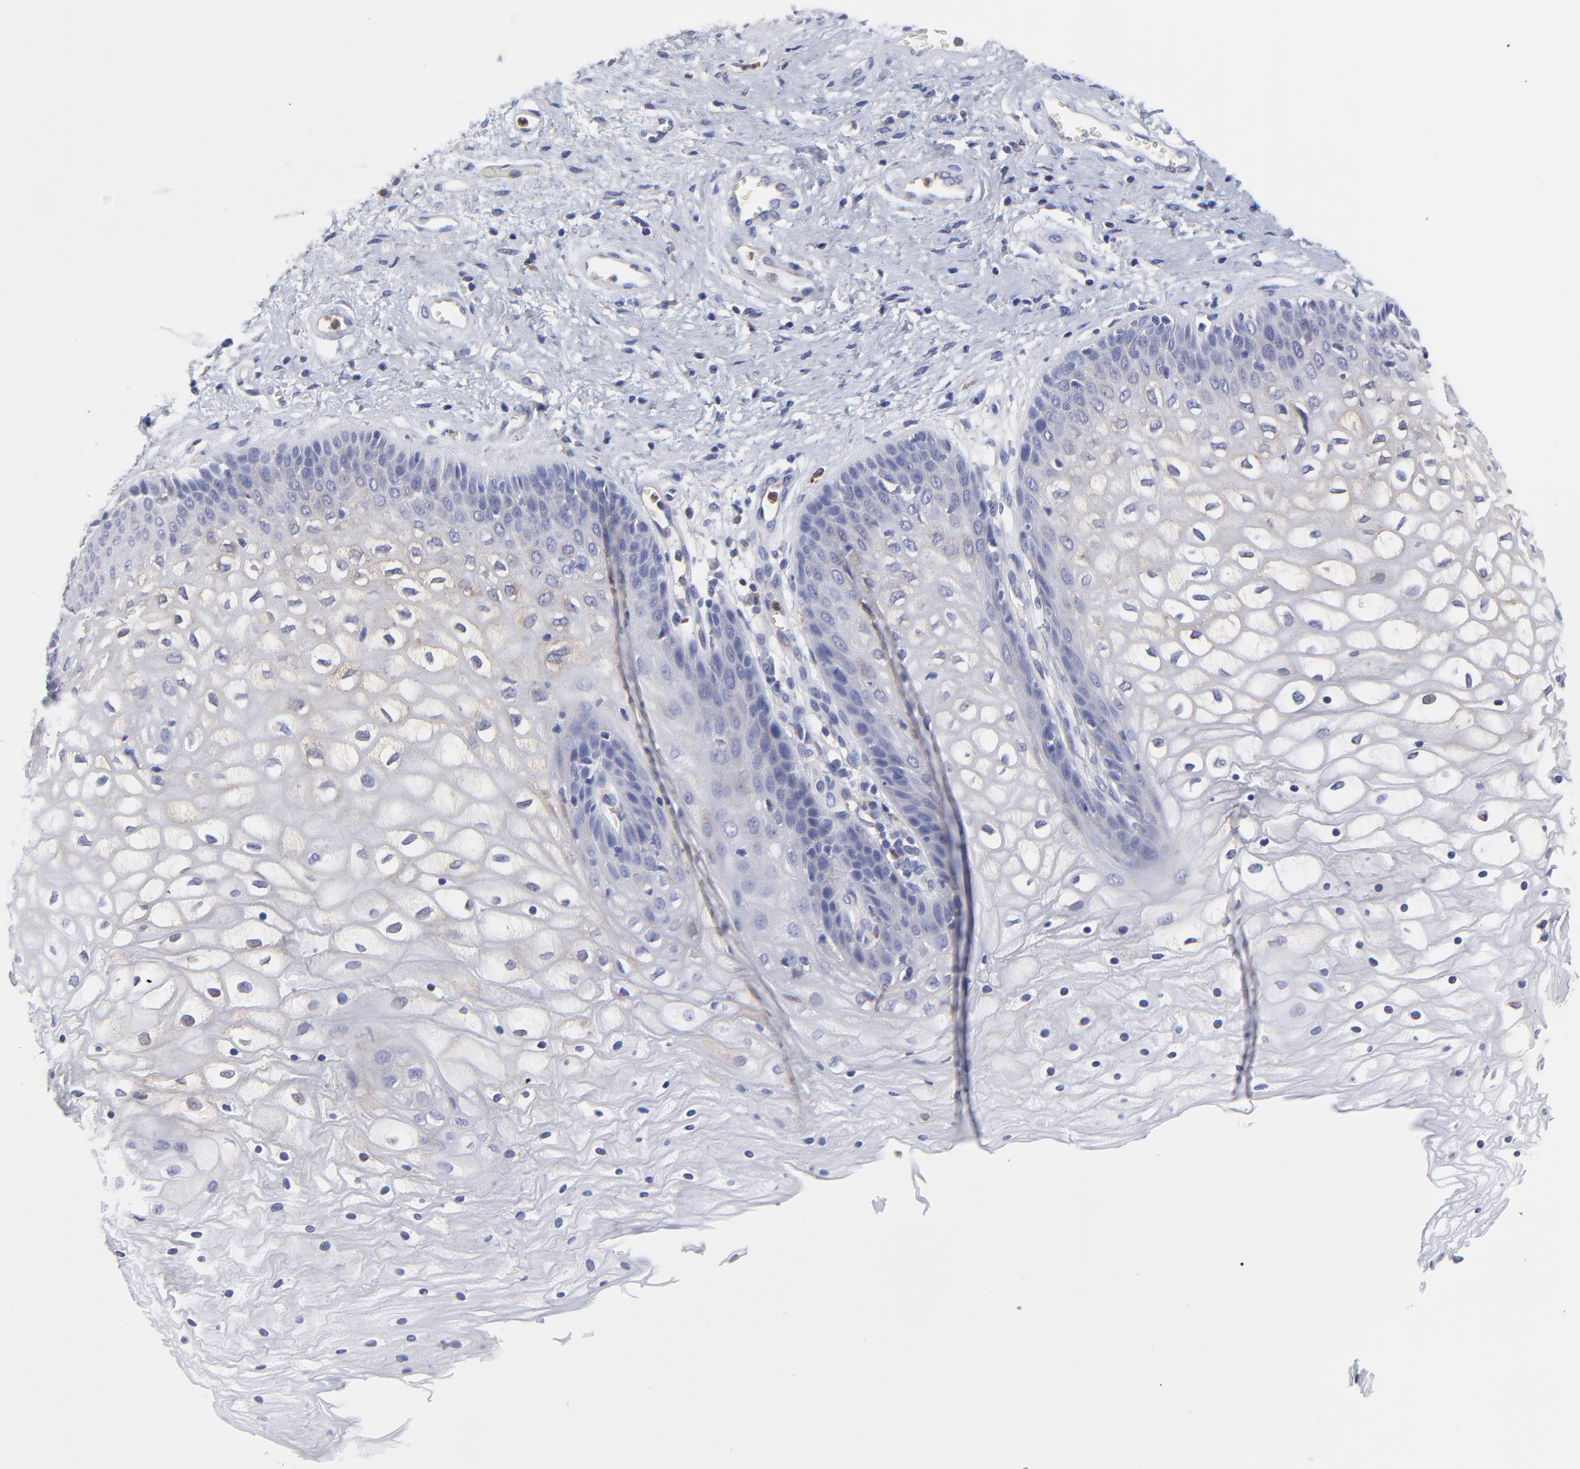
{"staining": {"intensity": "weak", "quantity": "25%-75%", "location": "cytoplasmic/membranous"}, "tissue": "vagina", "cell_type": "Squamous epithelial cells", "image_type": "normal", "snomed": [{"axis": "morphology", "description": "Normal tissue, NOS"}, {"axis": "topography", "description": "Vagina"}], "caption": "Normal vagina demonstrates weak cytoplasmic/membranous expression in approximately 25%-75% of squamous epithelial cells.", "gene": "MOSPD2", "patient": {"sex": "female", "age": 34}}